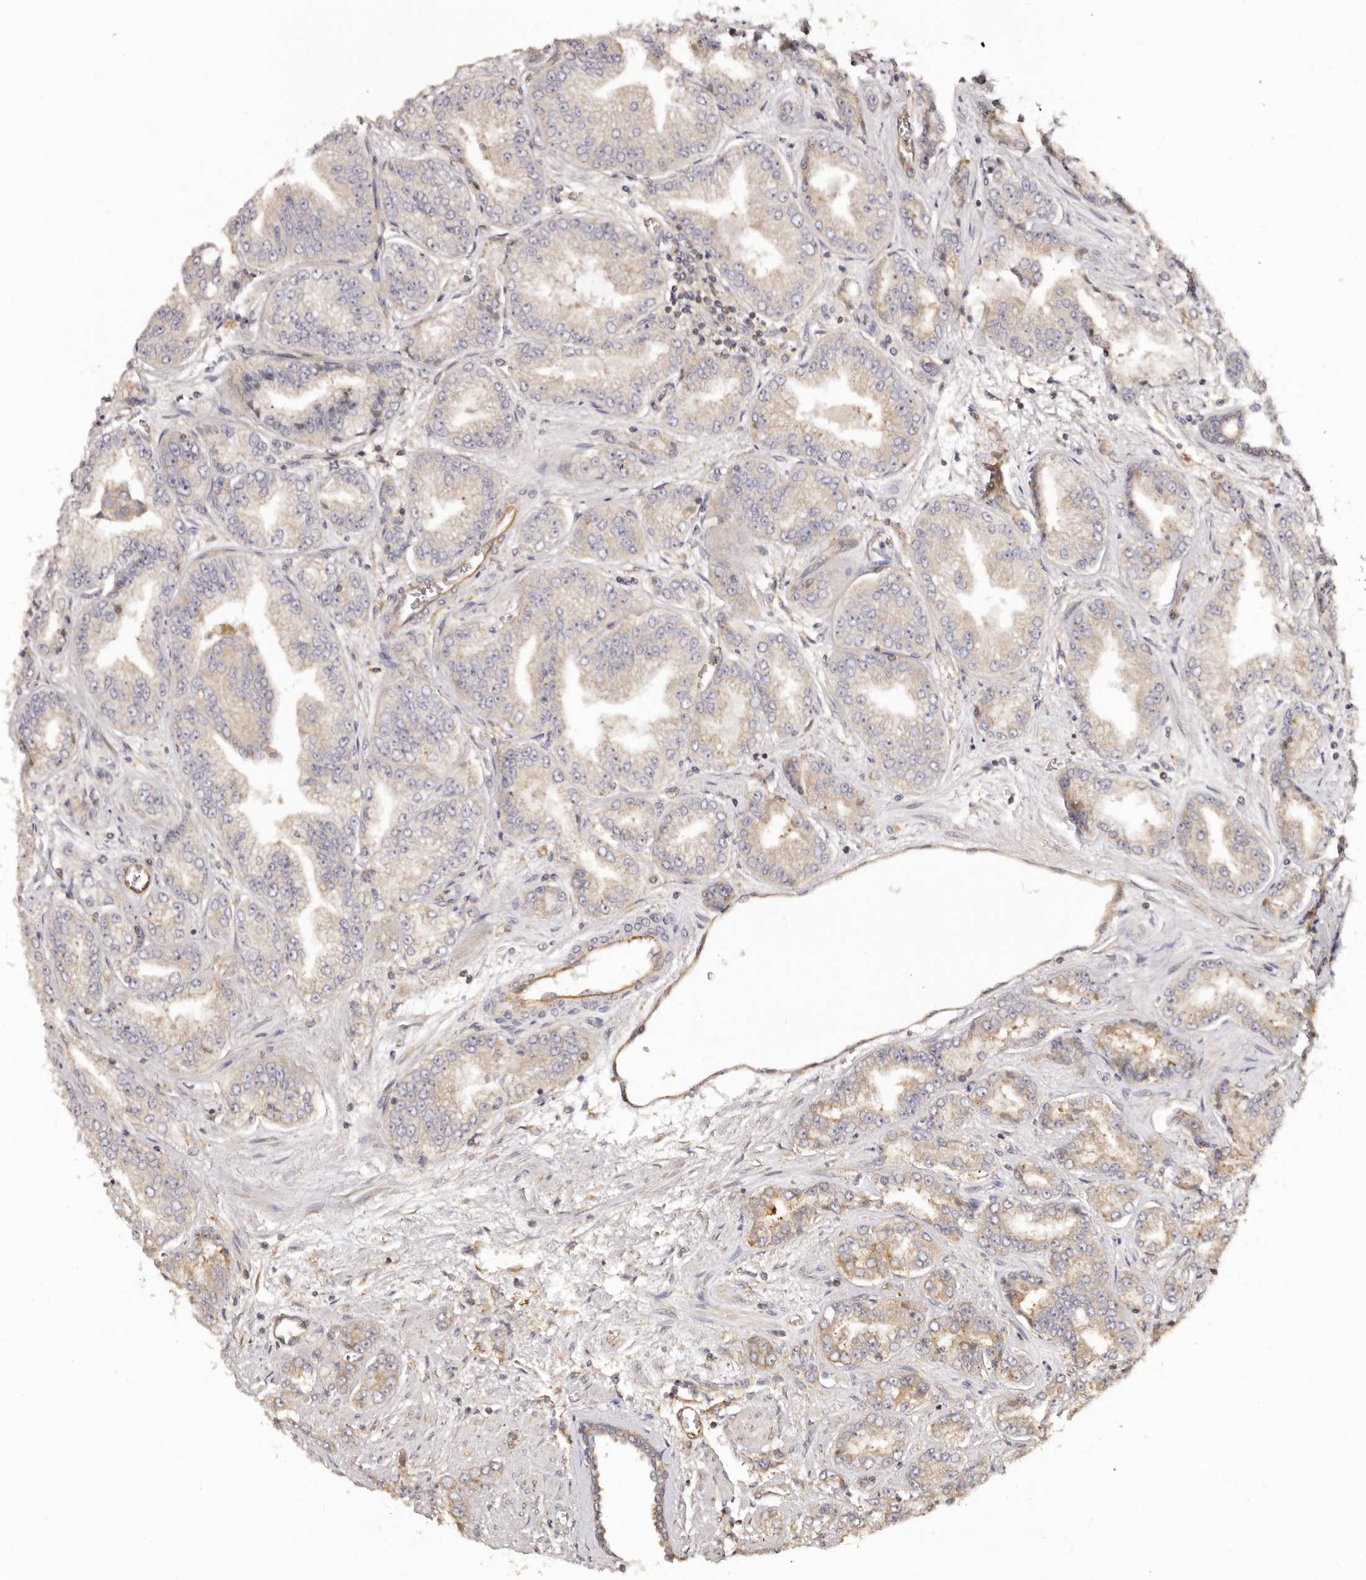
{"staining": {"intensity": "weak", "quantity": "<25%", "location": "cytoplasmic/membranous"}, "tissue": "prostate cancer", "cell_type": "Tumor cells", "image_type": "cancer", "snomed": [{"axis": "morphology", "description": "Adenocarcinoma, High grade"}, {"axis": "topography", "description": "Prostate"}], "caption": "A micrograph of human prostate cancer is negative for staining in tumor cells.", "gene": "RPS6", "patient": {"sex": "male", "age": 71}}